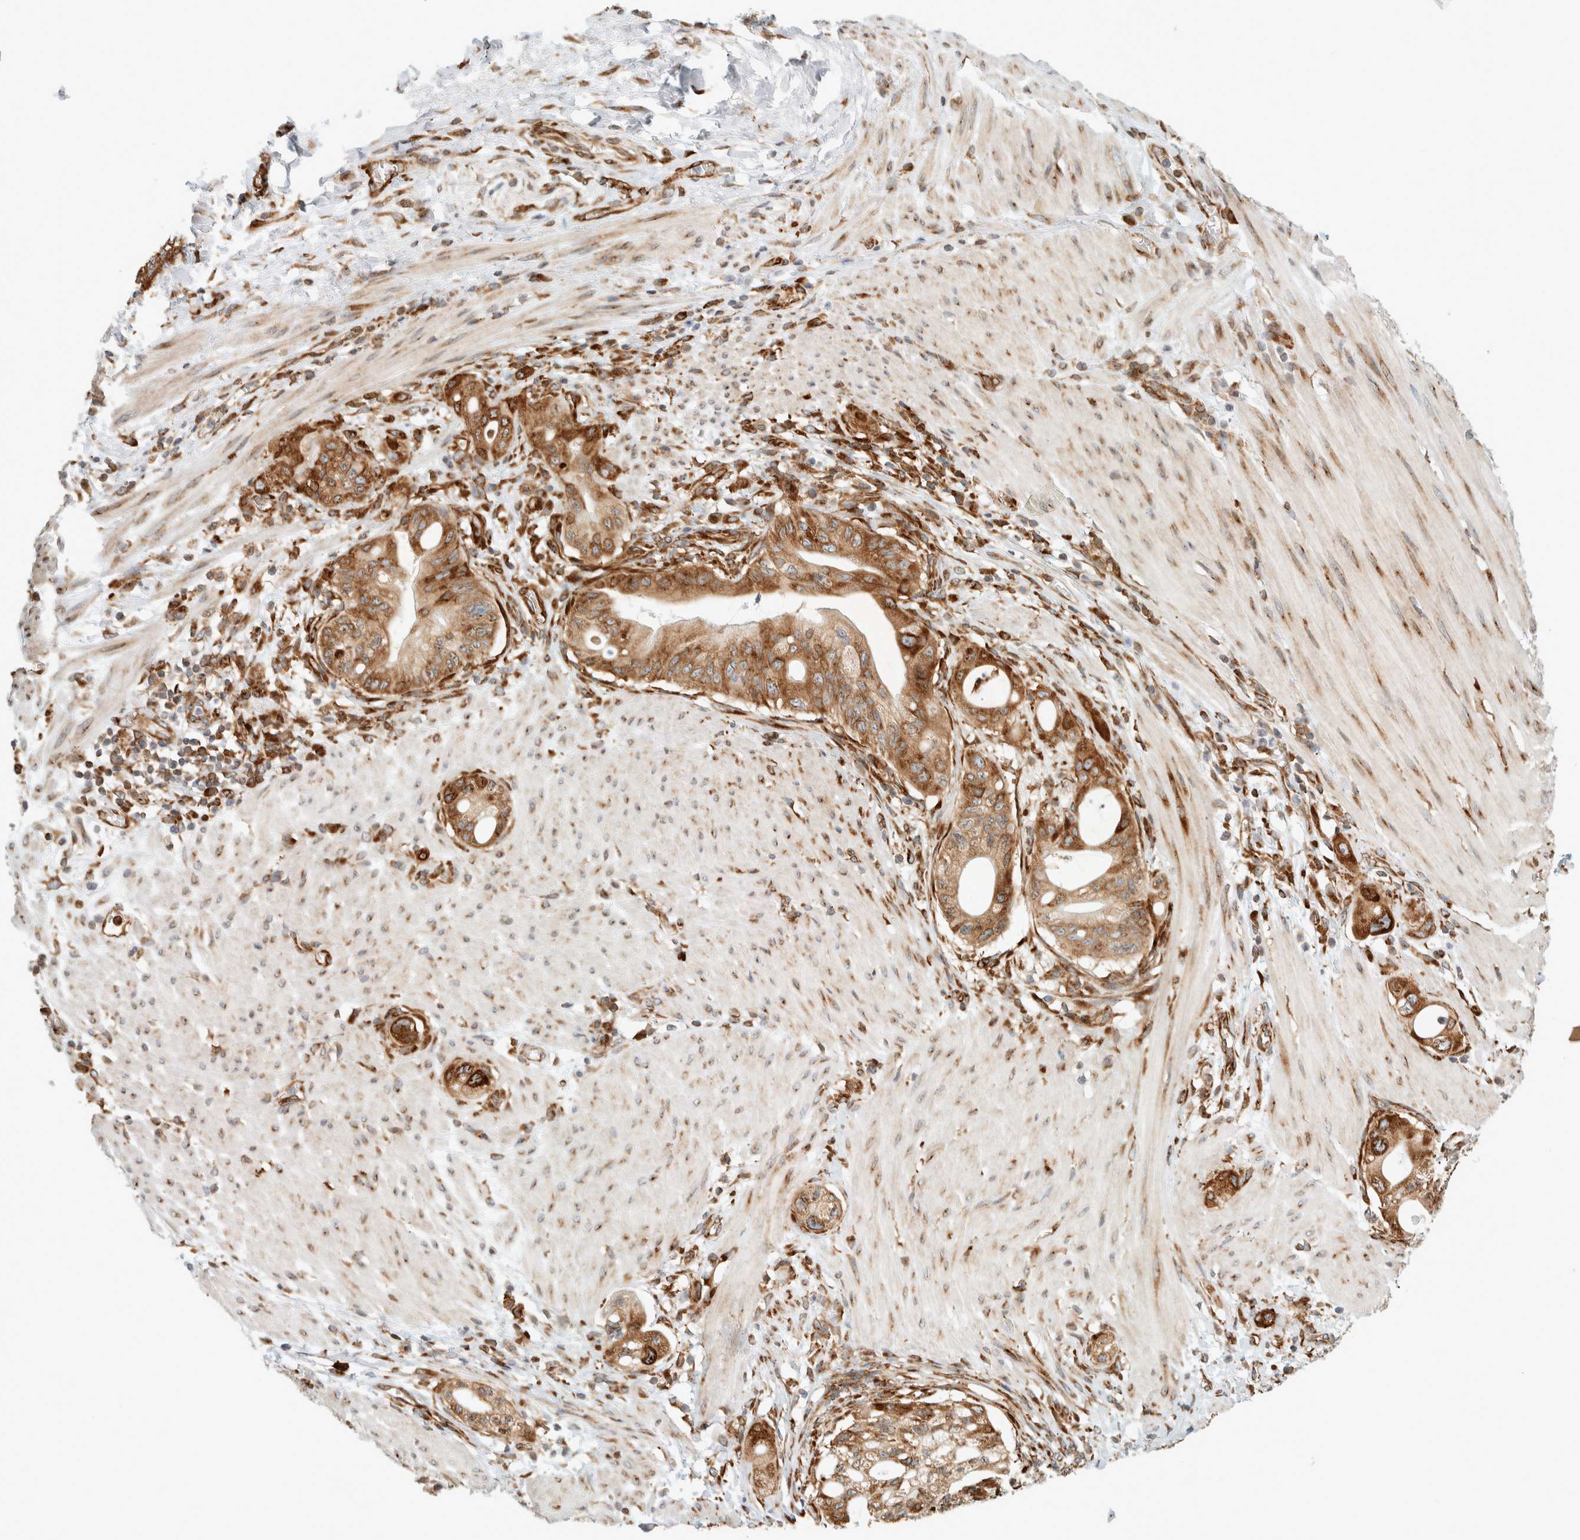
{"staining": {"intensity": "moderate", "quantity": ">75%", "location": "cytoplasmic/membranous"}, "tissue": "stomach cancer", "cell_type": "Tumor cells", "image_type": "cancer", "snomed": [{"axis": "morphology", "description": "Adenocarcinoma, NOS"}, {"axis": "topography", "description": "Stomach"}, {"axis": "topography", "description": "Stomach, lower"}], "caption": "This image demonstrates stomach cancer stained with immunohistochemistry (IHC) to label a protein in brown. The cytoplasmic/membranous of tumor cells show moderate positivity for the protein. Nuclei are counter-stained blue.", "gene": "LLGL2", "patient": {"sex": "female", "age": 48}}